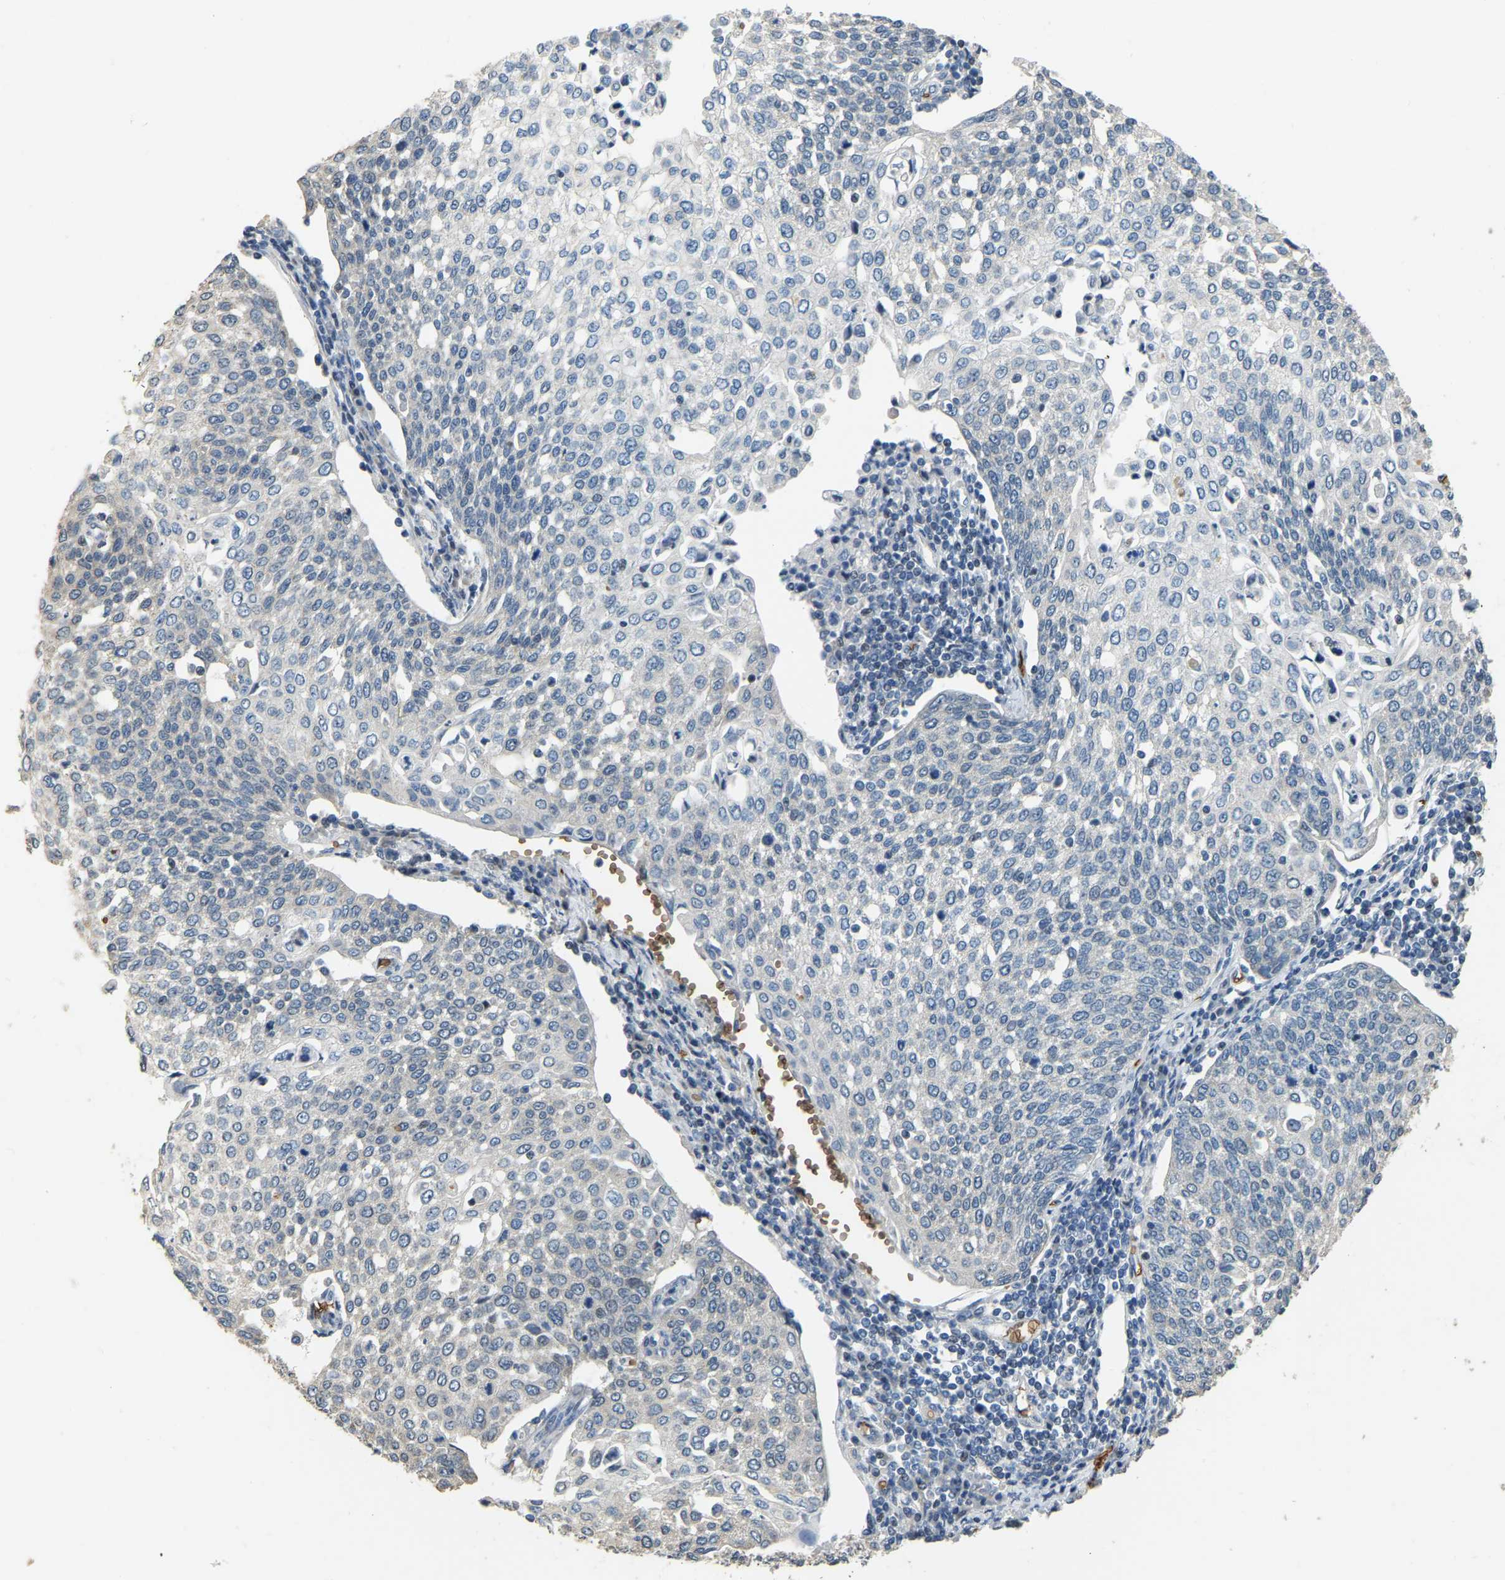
{"staining": {"intensity": "negative", "quantity": "none", "location": "none"}, "tissue": "cervical cancer", "cell_type": "Tumor cells", "image_type": "cancer", "snomed": [{"axis": "morphology", "description": "Squamous cell carcinoma, NOS"}, {"axis": "topography", "description": "Cervix"}], "caption": "IHC of cervical cancer (squamous cell carcinoma) reveals no staining in tumor cells.", "gene": "CFAP298", "patient": {"sex": "female", "age": 34}}